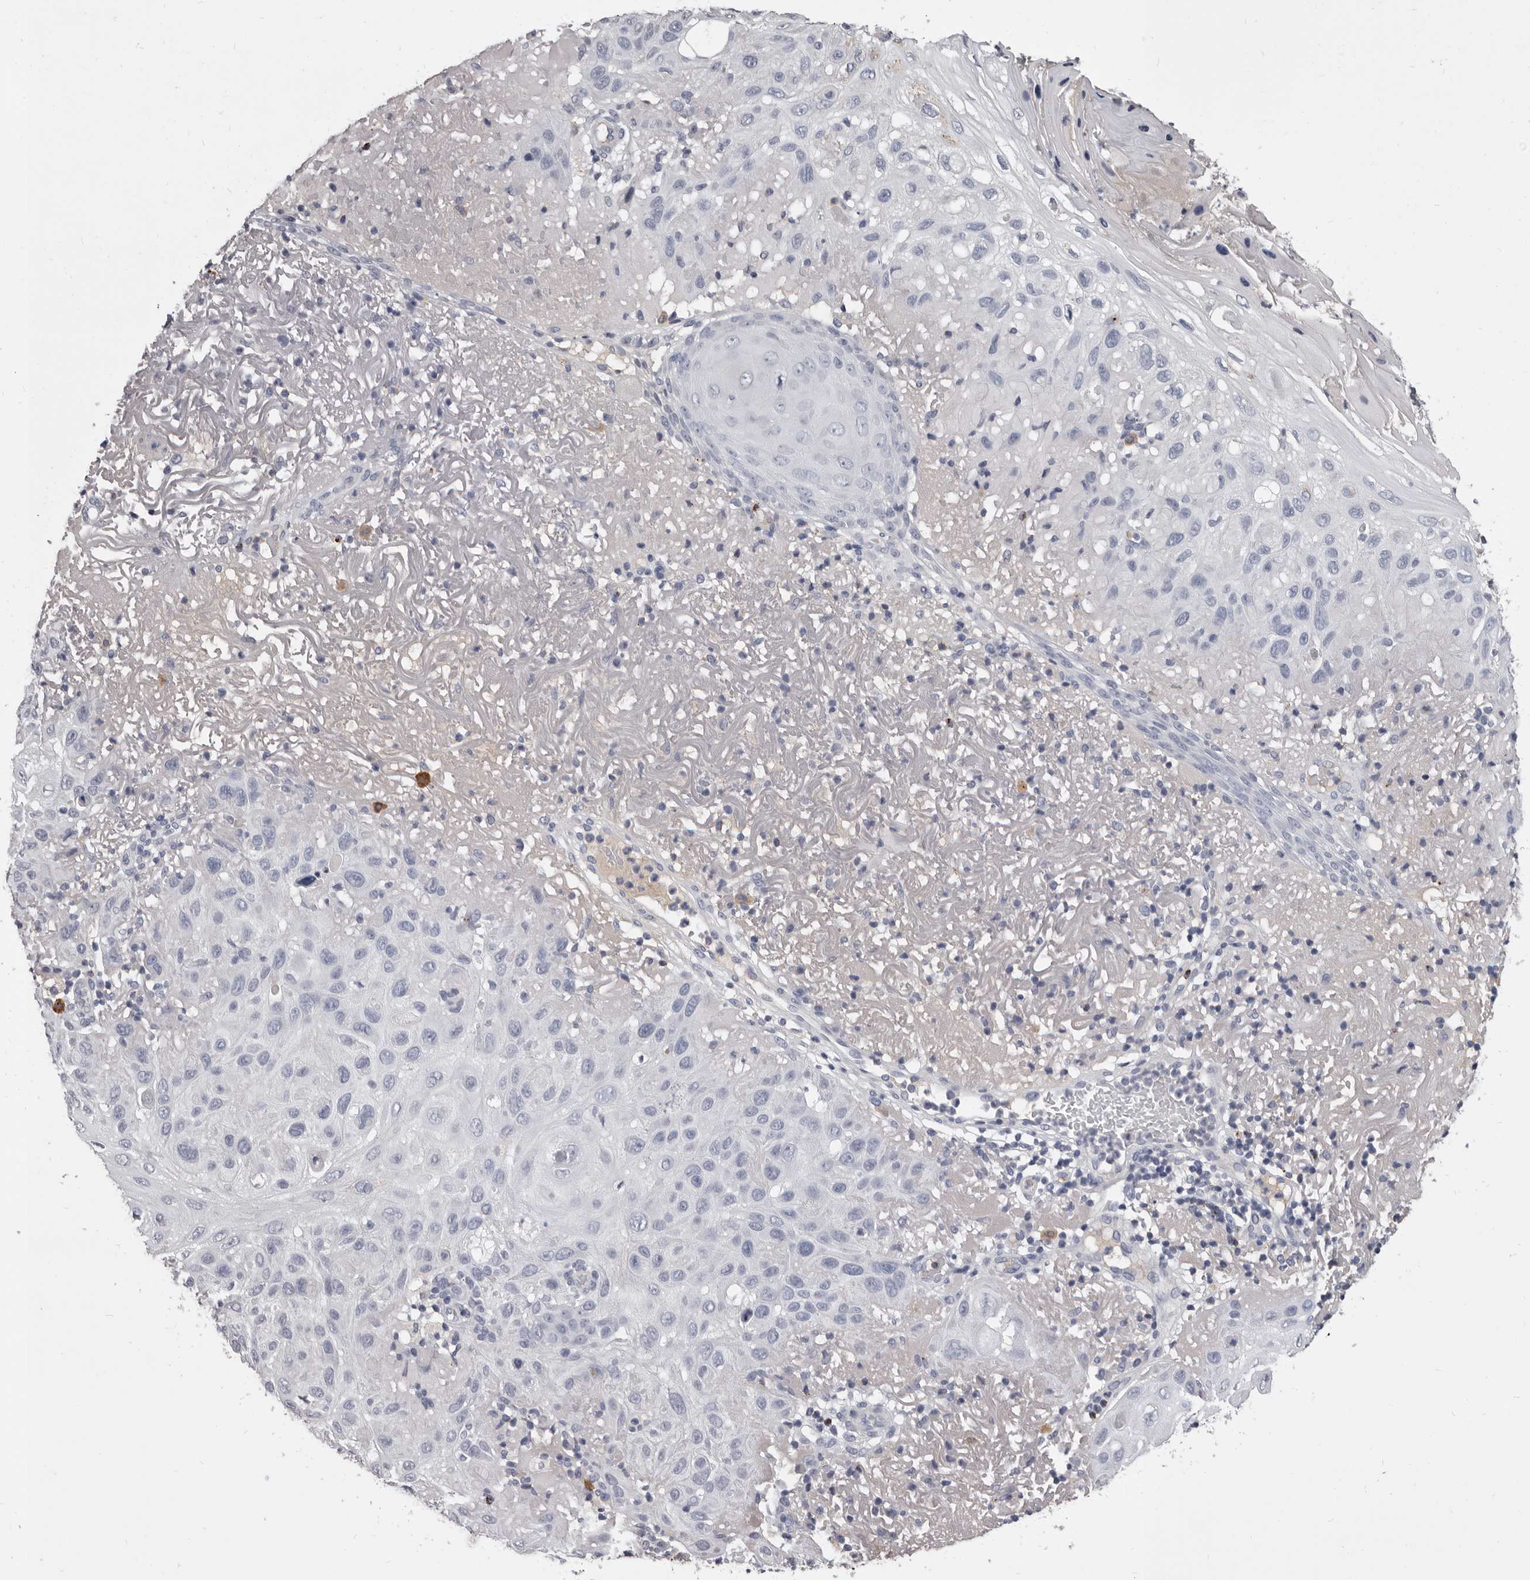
{"staining": {"intensity": "negative", "quantity": "none", "location": "none"}, "tissue": "skin cancer", "cell_type": "Tumor cells", "image_type": "cancer", "snomed": [{"axis": "morphology", "description": "Normal tissue, NOS"}, {"axis": "morphology", "description": "Squamous cell carcinoma, NOS"}, {"axis": "topography", "description": "Skin"}], "caption": "DAB (3,3'-diaminobenzidine) immunohistochemical staining of human skin cancer (squamous cell carcinoma) exhibits no significant staining in tumor cells.", "gene": "GZMH", "patient": {"sex": "female", "age": 96}}